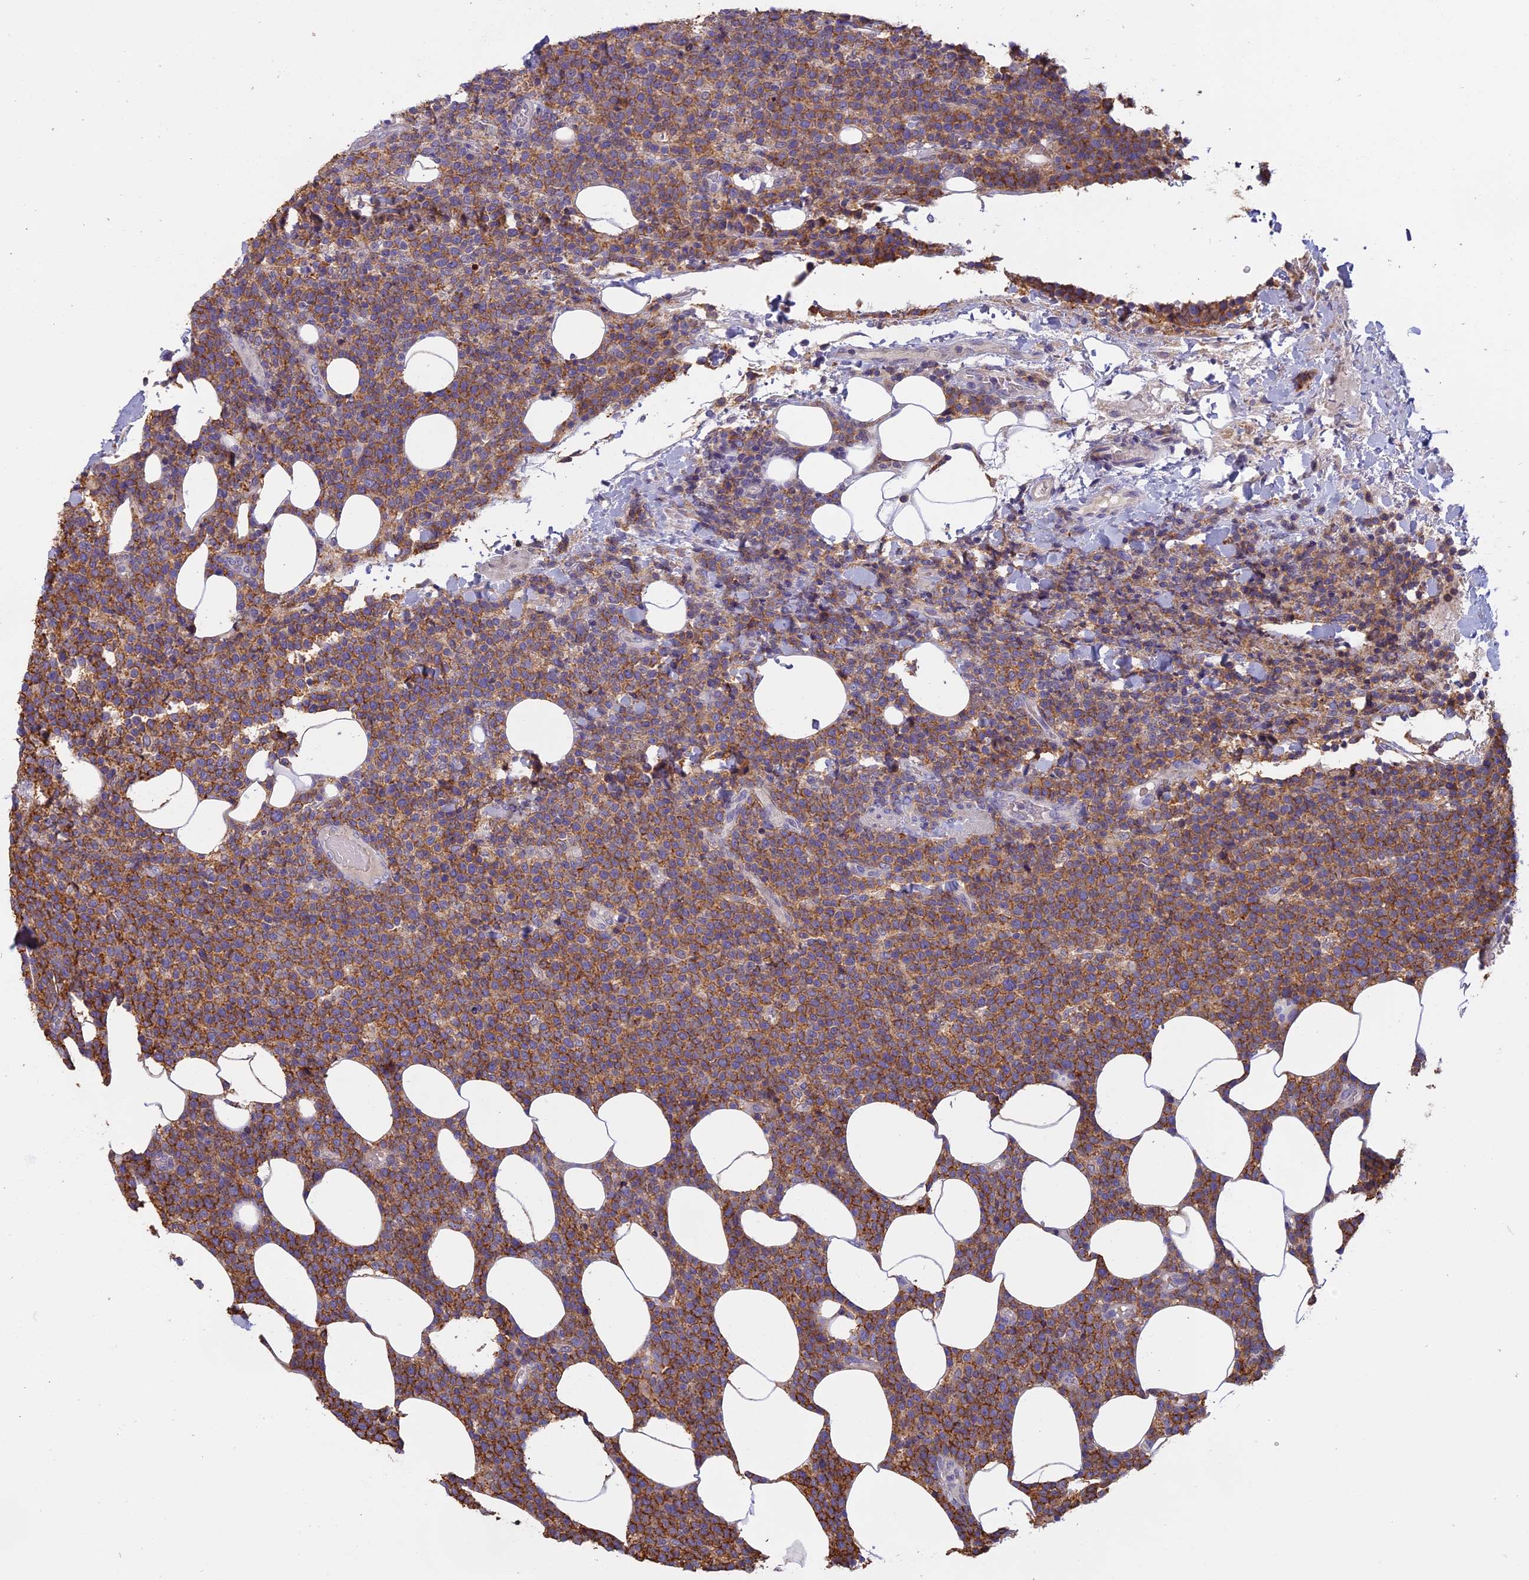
{"staining": {"intensity": "moderate", "quantity": ">75%", "location": "cytoplasmic/membranous"}, "tissue": "lymphoma", "cell_type": "Tumor cells", "image_type": "cancer", "snomed": [{"axis": "morphology", "description": "Malignant lymphoma, non-Hodgkin's type, High grade"}, {"axis": "topography", "description": "Lymph node"}], "caption": "Protein staining displays moderate cytoplasmic/membranous expression in about >75% of tumor cells in malignant lymphoma, non-Hodgkin's type (high-grade). (IHC, brightfield microscopy, high magnification).", "gene": "EDAR", "patient": {"sex": "male", "age": 61}}